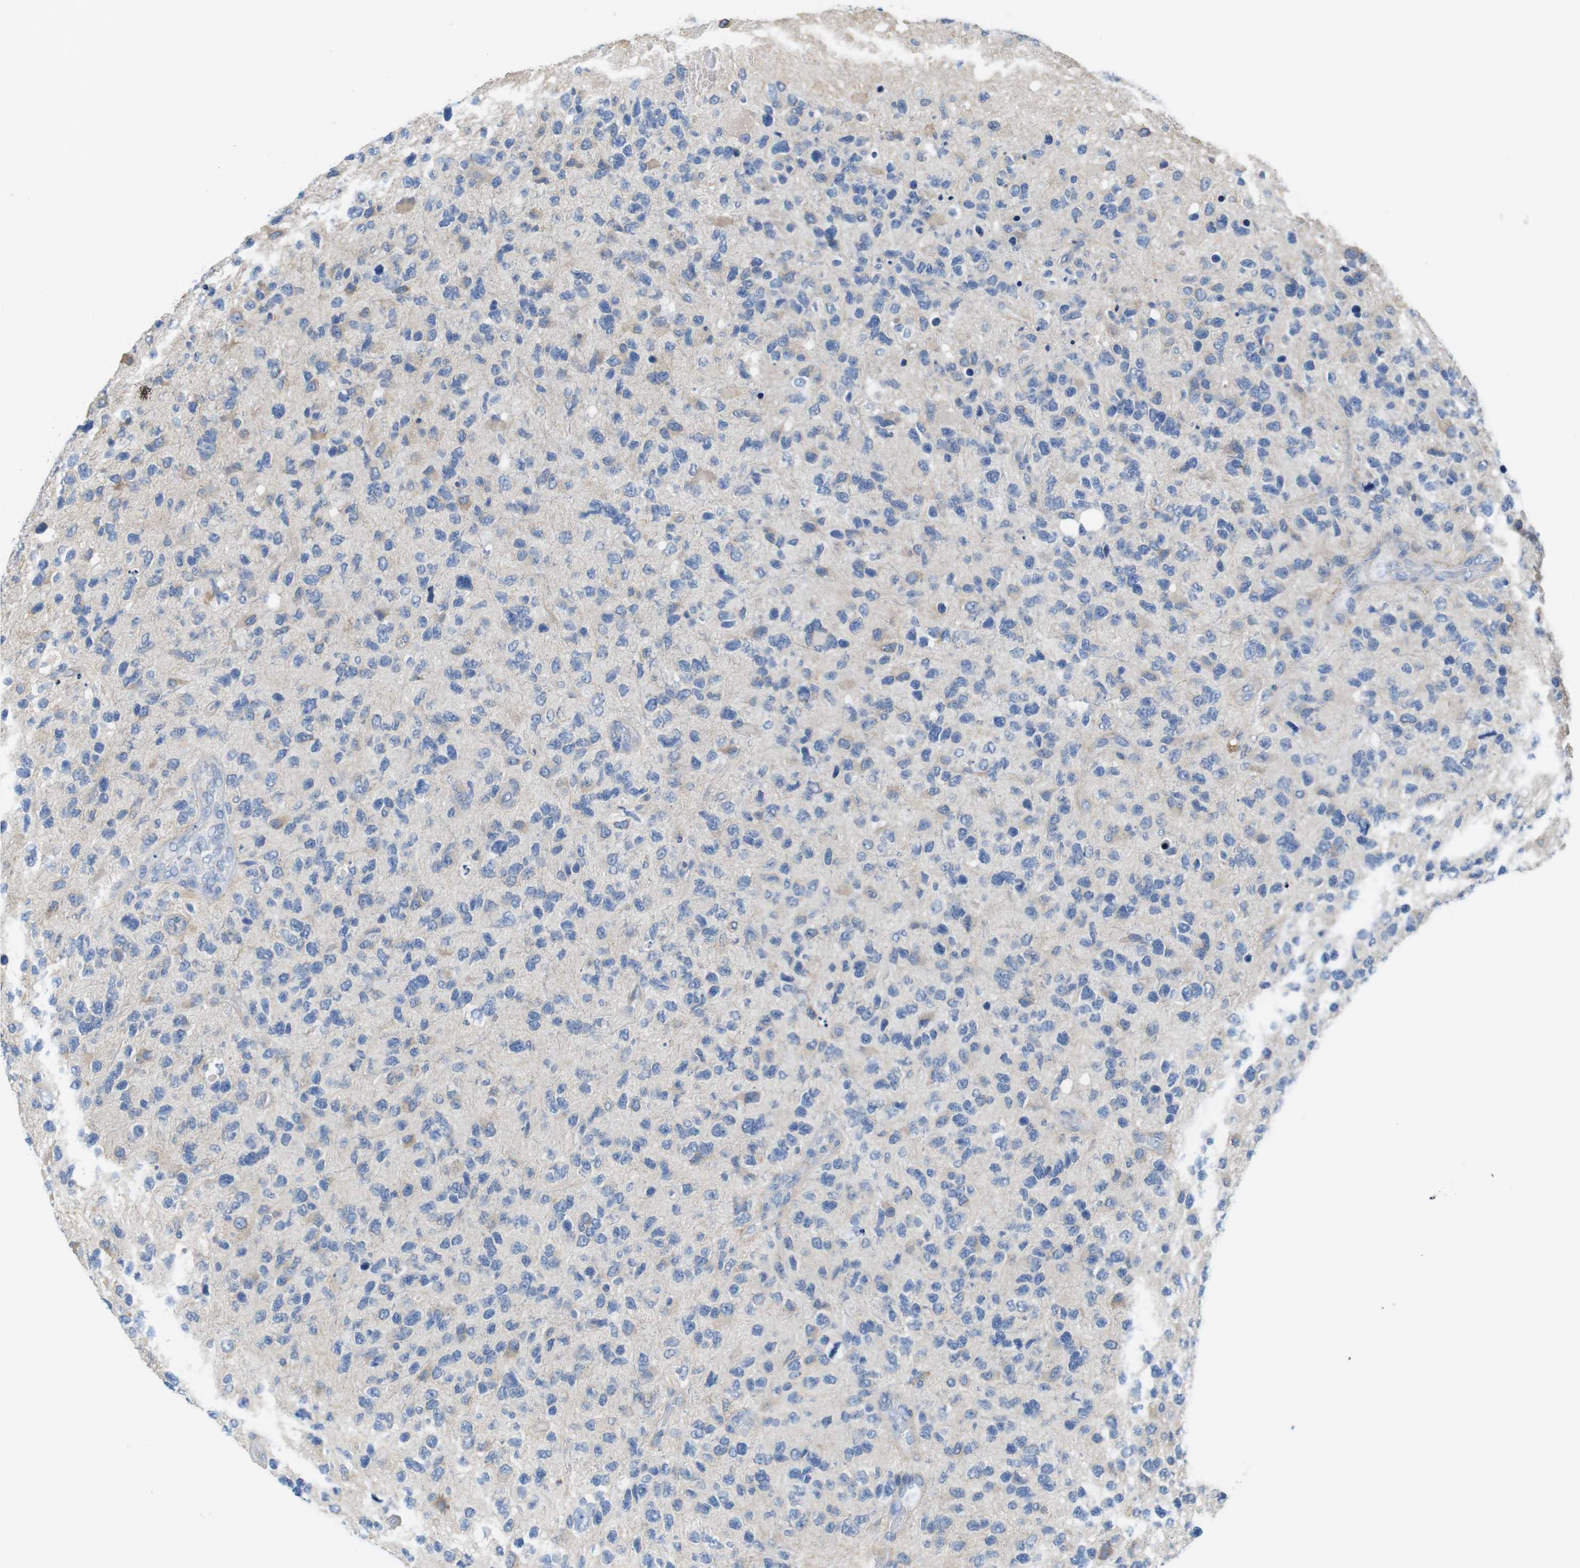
{"staining": {"intensity": "negative", "quantity": "none", "location": "none"}, "tissue": "glioma", "cell_type": "Tumor cells", "image_type": "cancer", "snomed": [{"axis": "morphology", "description": "Glioma, malignant, High grade"}, {"axis": "topography", "description": "Brain"}], "caption": "Histopathology image shows no protein positivity in tumor cells of high-grade glioma (malignant) tissue.", "gene": "CDH8", "patient": {"sex": "female", "age": 58}}